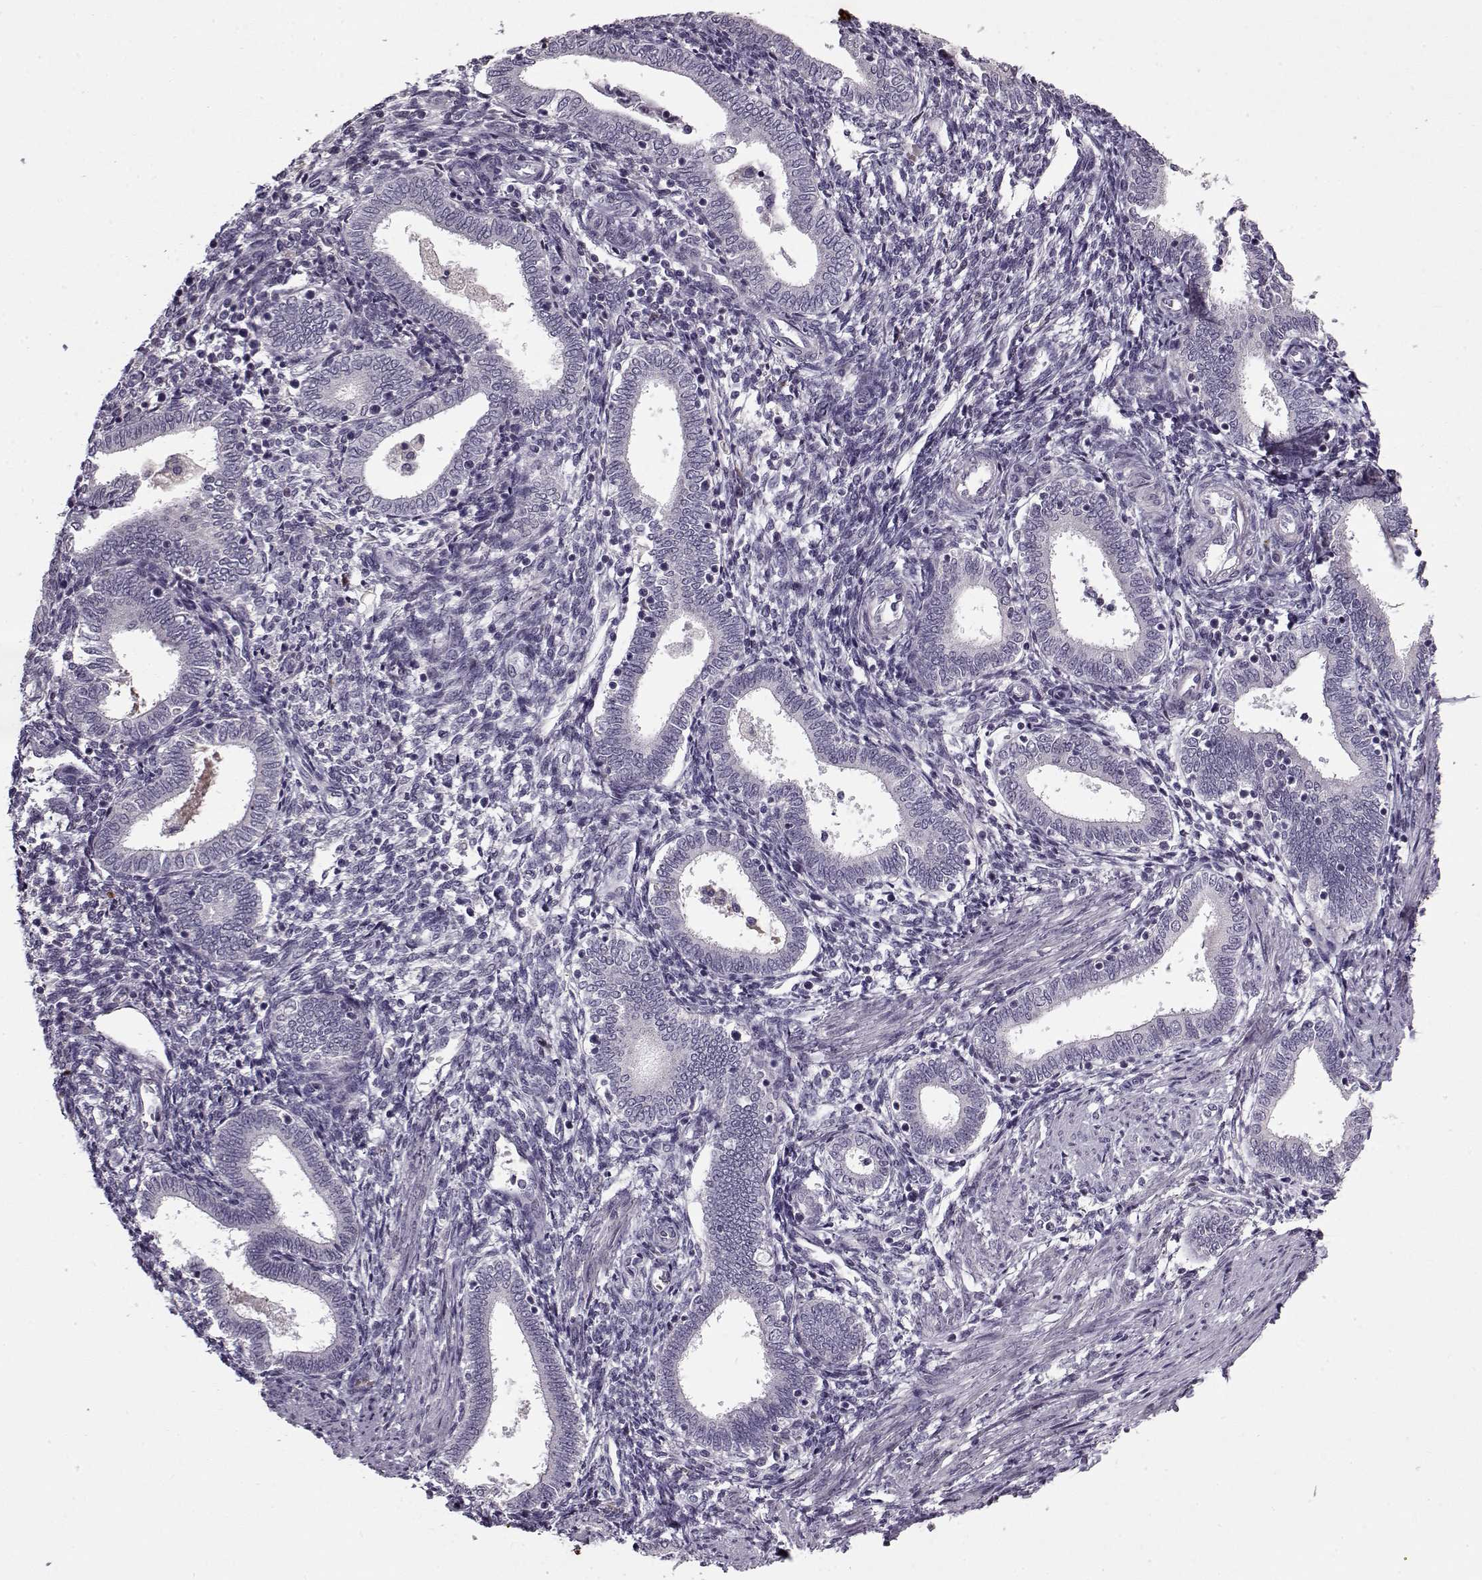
{"staining": {"intensity": "negative", "quantity": "none", "location": "none"}, "tissue": "endometrium", "cell_type": "Cells in endometrial stroma", "image_type": "normal", "snomed": [{"axis": "morphology", "description": "Normal tissue, NOS"}, {"axis": "topography", "description": "Endometrium"}], "caption": "This is an IHC micrograph of unremarkable human endometrium. There is no expression in cells in endometrial stroma.", "gene": "KRT9", "patient": {"sex": "female", "age": 42}}